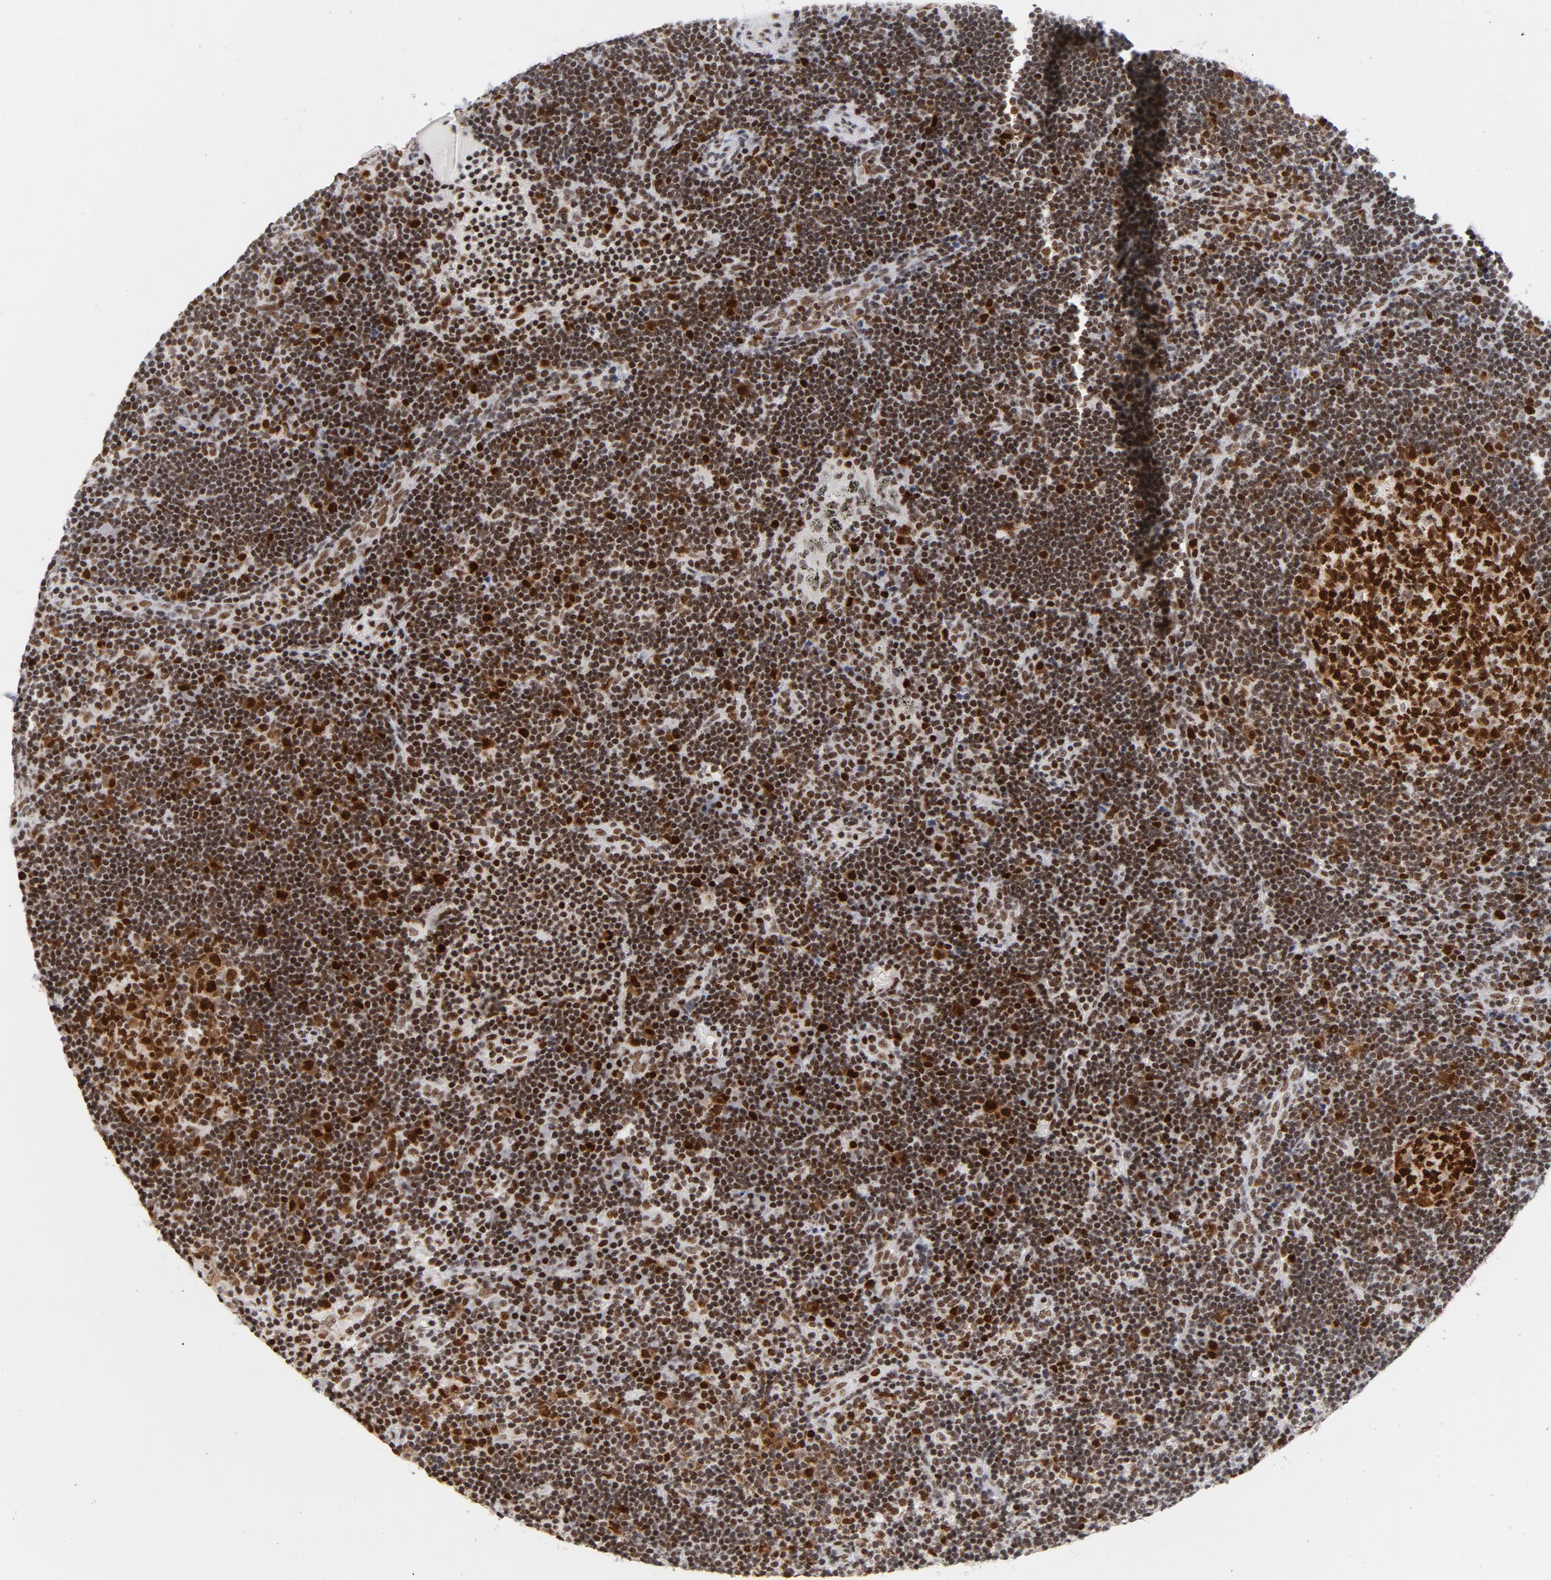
{"staining": {"intensity": "strong", "quantity": ">75%", "location": "nuclear"}, "tissue": "lymph node", "cell_type": "Germinal center cells", "image_type": "normal", "snomed": [{"axis": "morphology", "description": "Normal tissue, NOS"}, {"axis": "morphology", "description": "Squamous cell carcinoma, metastatic, NOS"}, {"axis": "topography", "description": "Lymph node"}], "caption": "Immunohistochemistry of benign lymph node demonstrates high levels of strong nuclear staining in about >75% of germinal center cells.", "gene": "RFC4", "patient": {"sex": "female", "age": 53}}